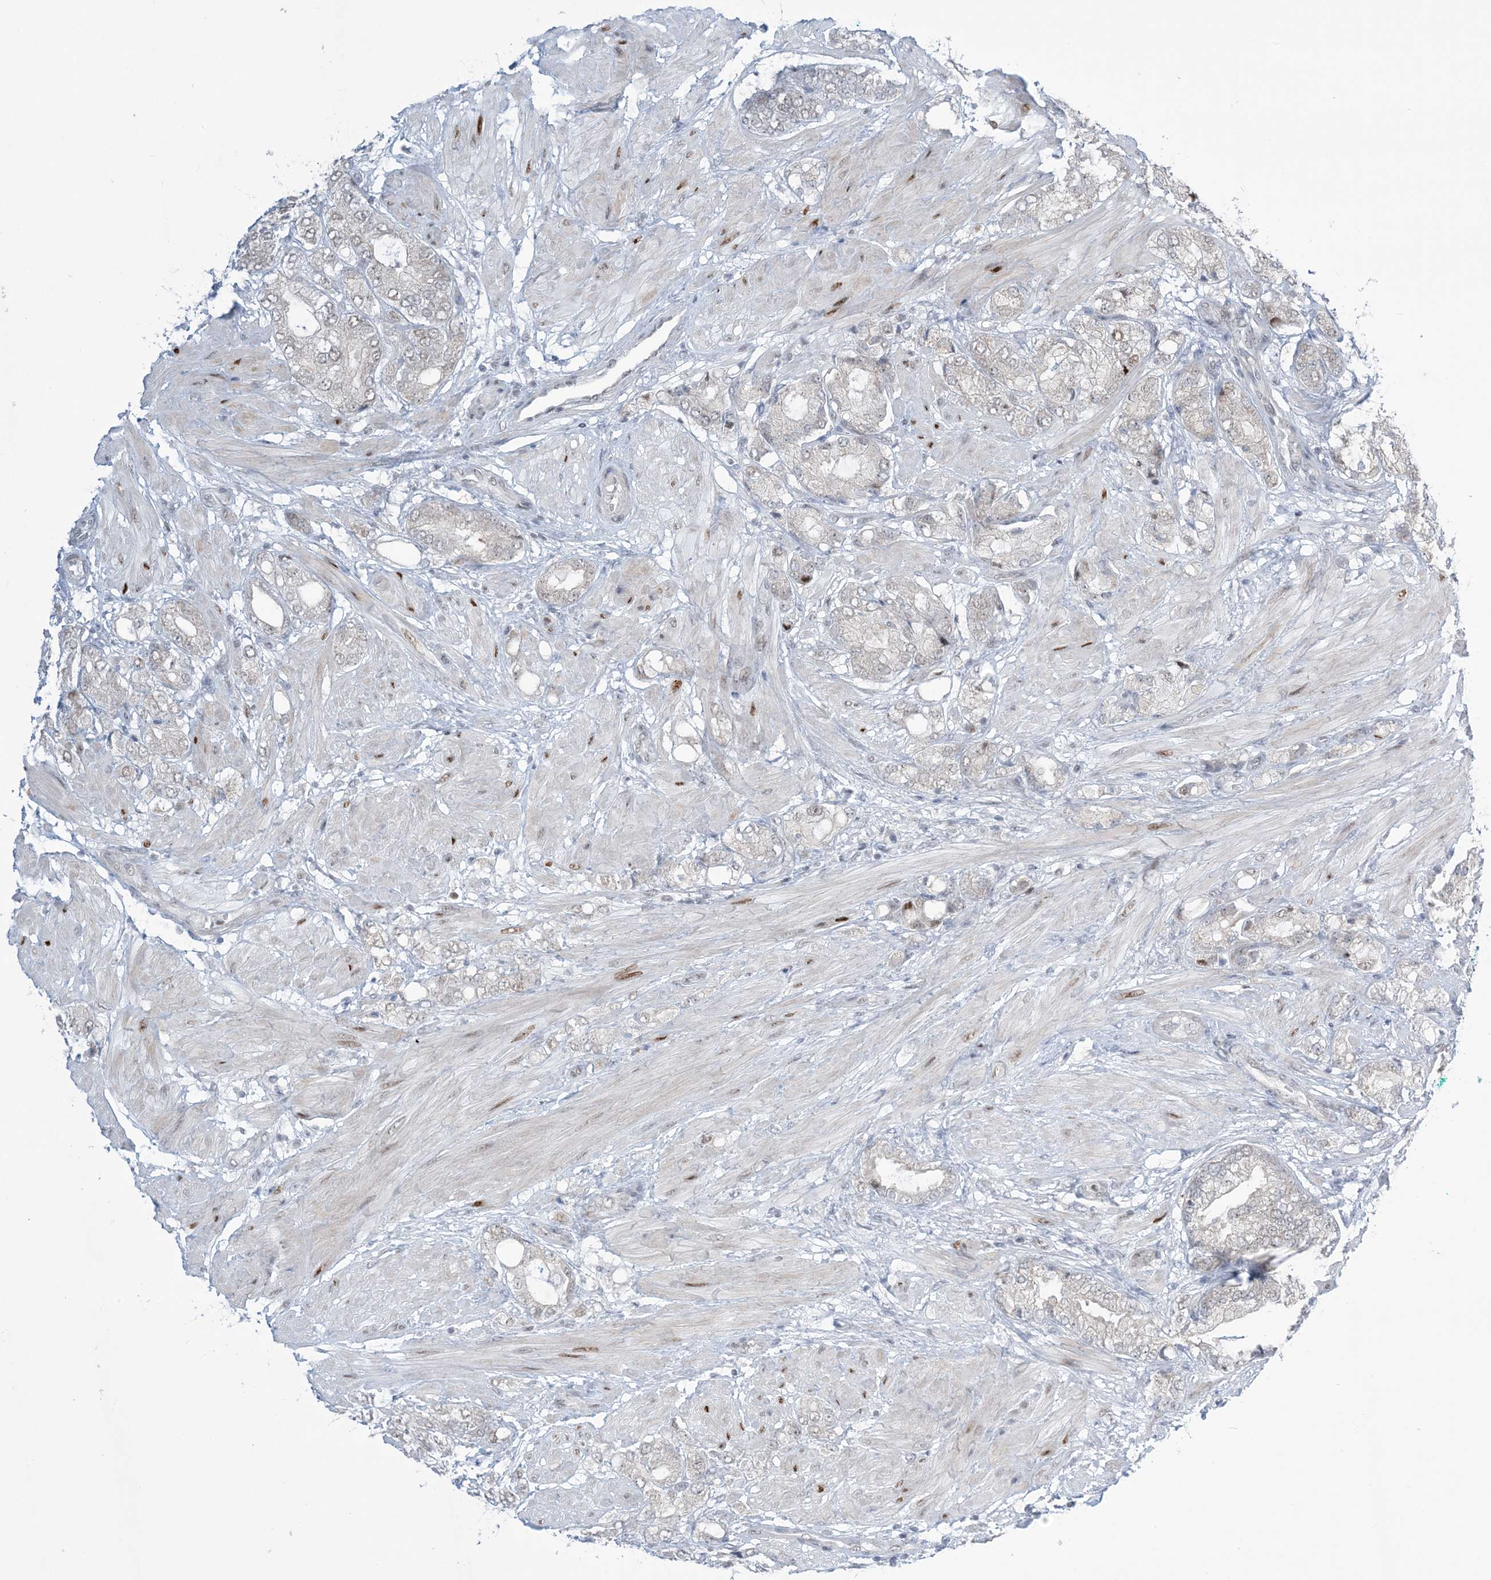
{"staining": {"intensity": "weak", "quantity": "25%-75%", "location": "nuclear"}, "tissue": "prostate cancer", "cell_type": "Tumor cells", "image_type": "cancer", "snomed": [{"axis": "morphology", "description": "Adenocarcinoma, High grade"}, {"axis": "topography", "description": "Prostate"}], "caption": "A histopathology image of prostate cancer stained for a protein exhibits weak nuclear brown staining in tumor cells. (Brightfield microscopy of DAB IHC at high magnification).", "gene": "TFPT", "patient": {"sex": "male", "age": 50}}